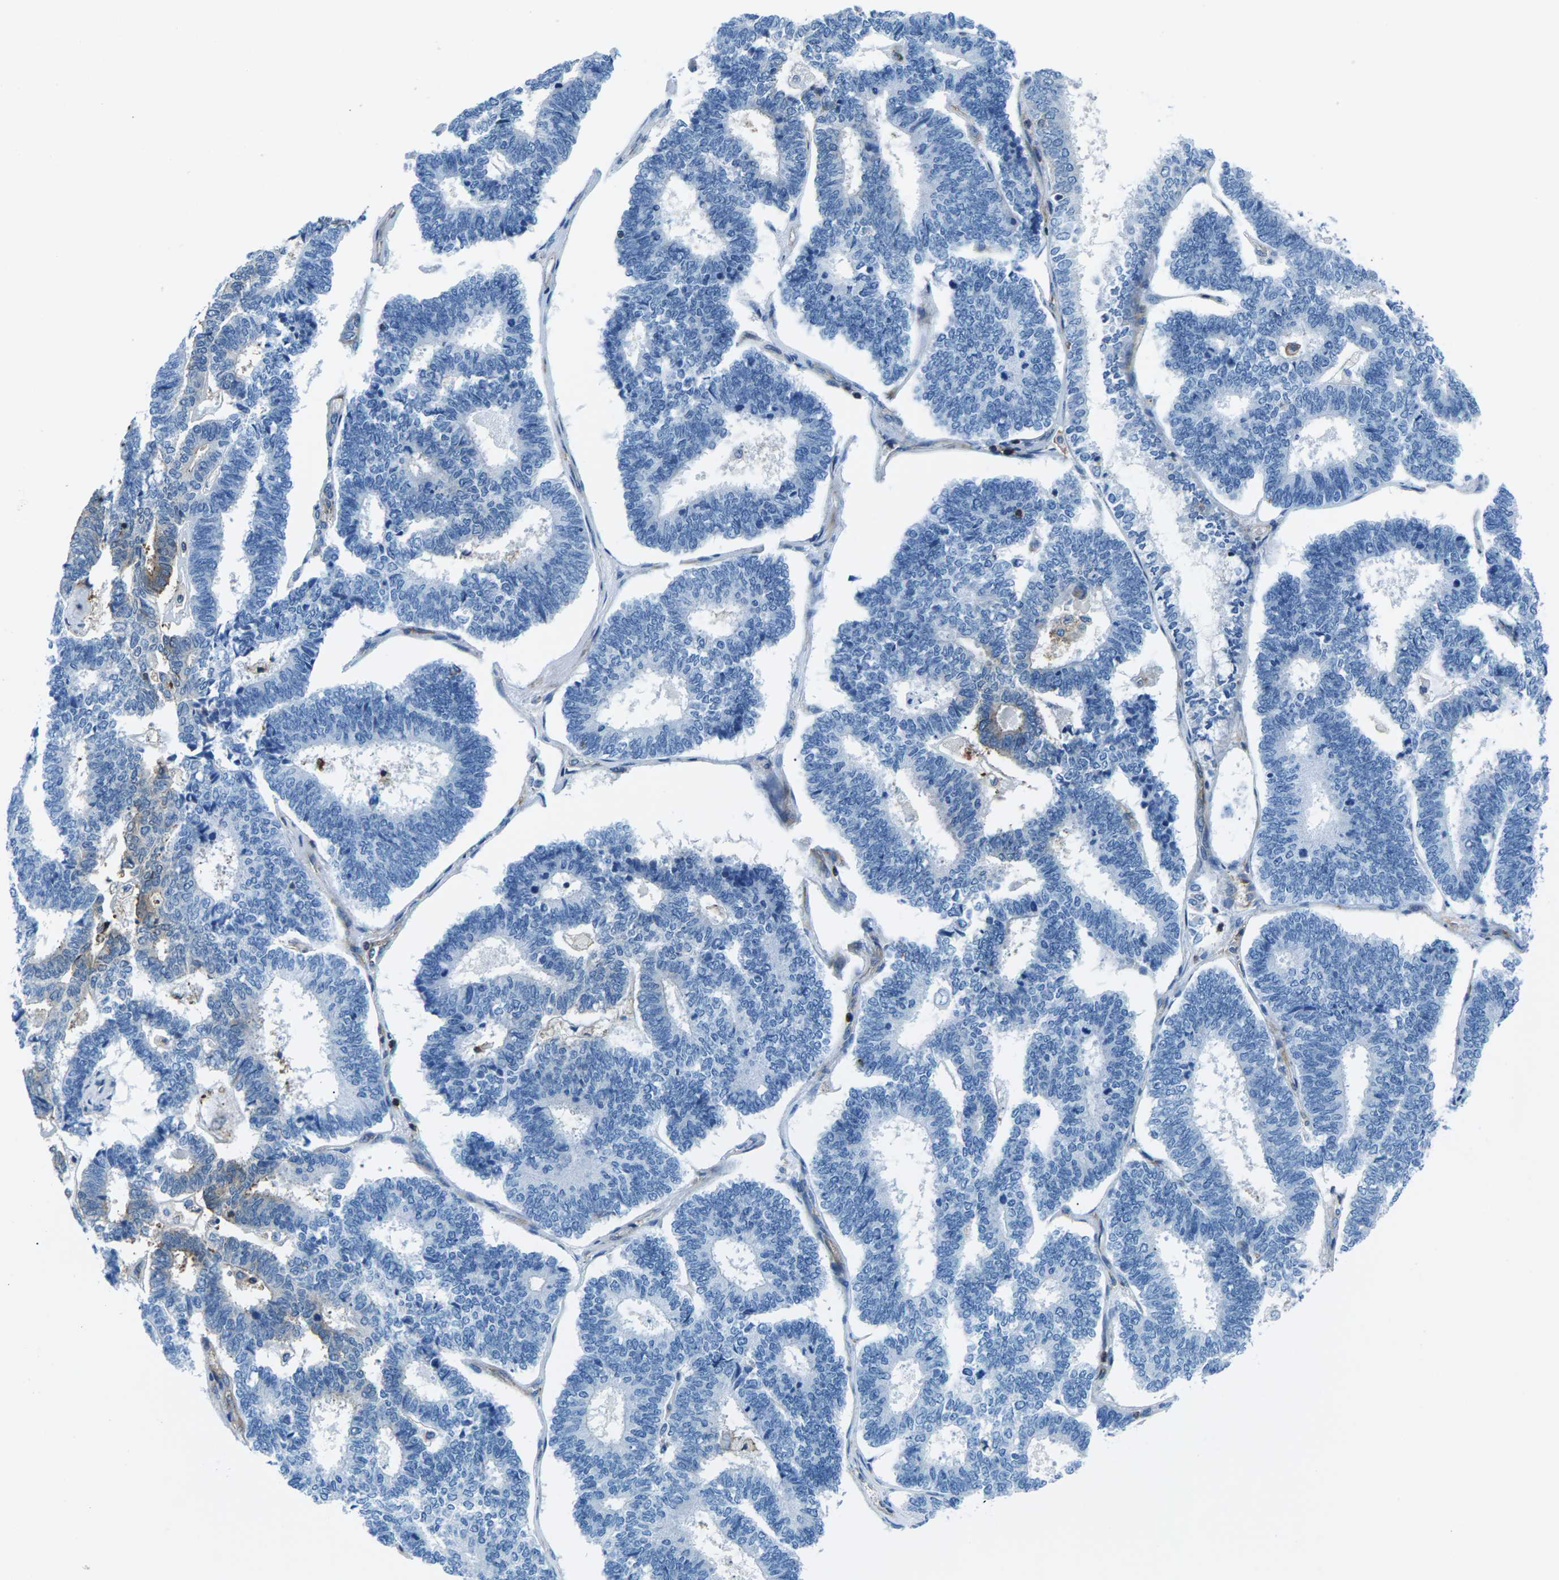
{"staining": {"intensity": "negative", "quantity": "none", "location": "none"}, "tissue": "endometrial cancer", "cell_type": "Tumor cells", "image_type": "cancer", "snomed": [{"axis": "morphology", "description": "Adenocarcinoma, NOS"}, {"axis": "topography", "description": "Endometrium"}], "caption": "A high-resolution image shows IHC staining of endometrial cancer (adenocarcinoma), which exhibits no significant positivity in tumor cells.", "gene": "SOCS4", "patient": {"sex": "female", "age": 70}}